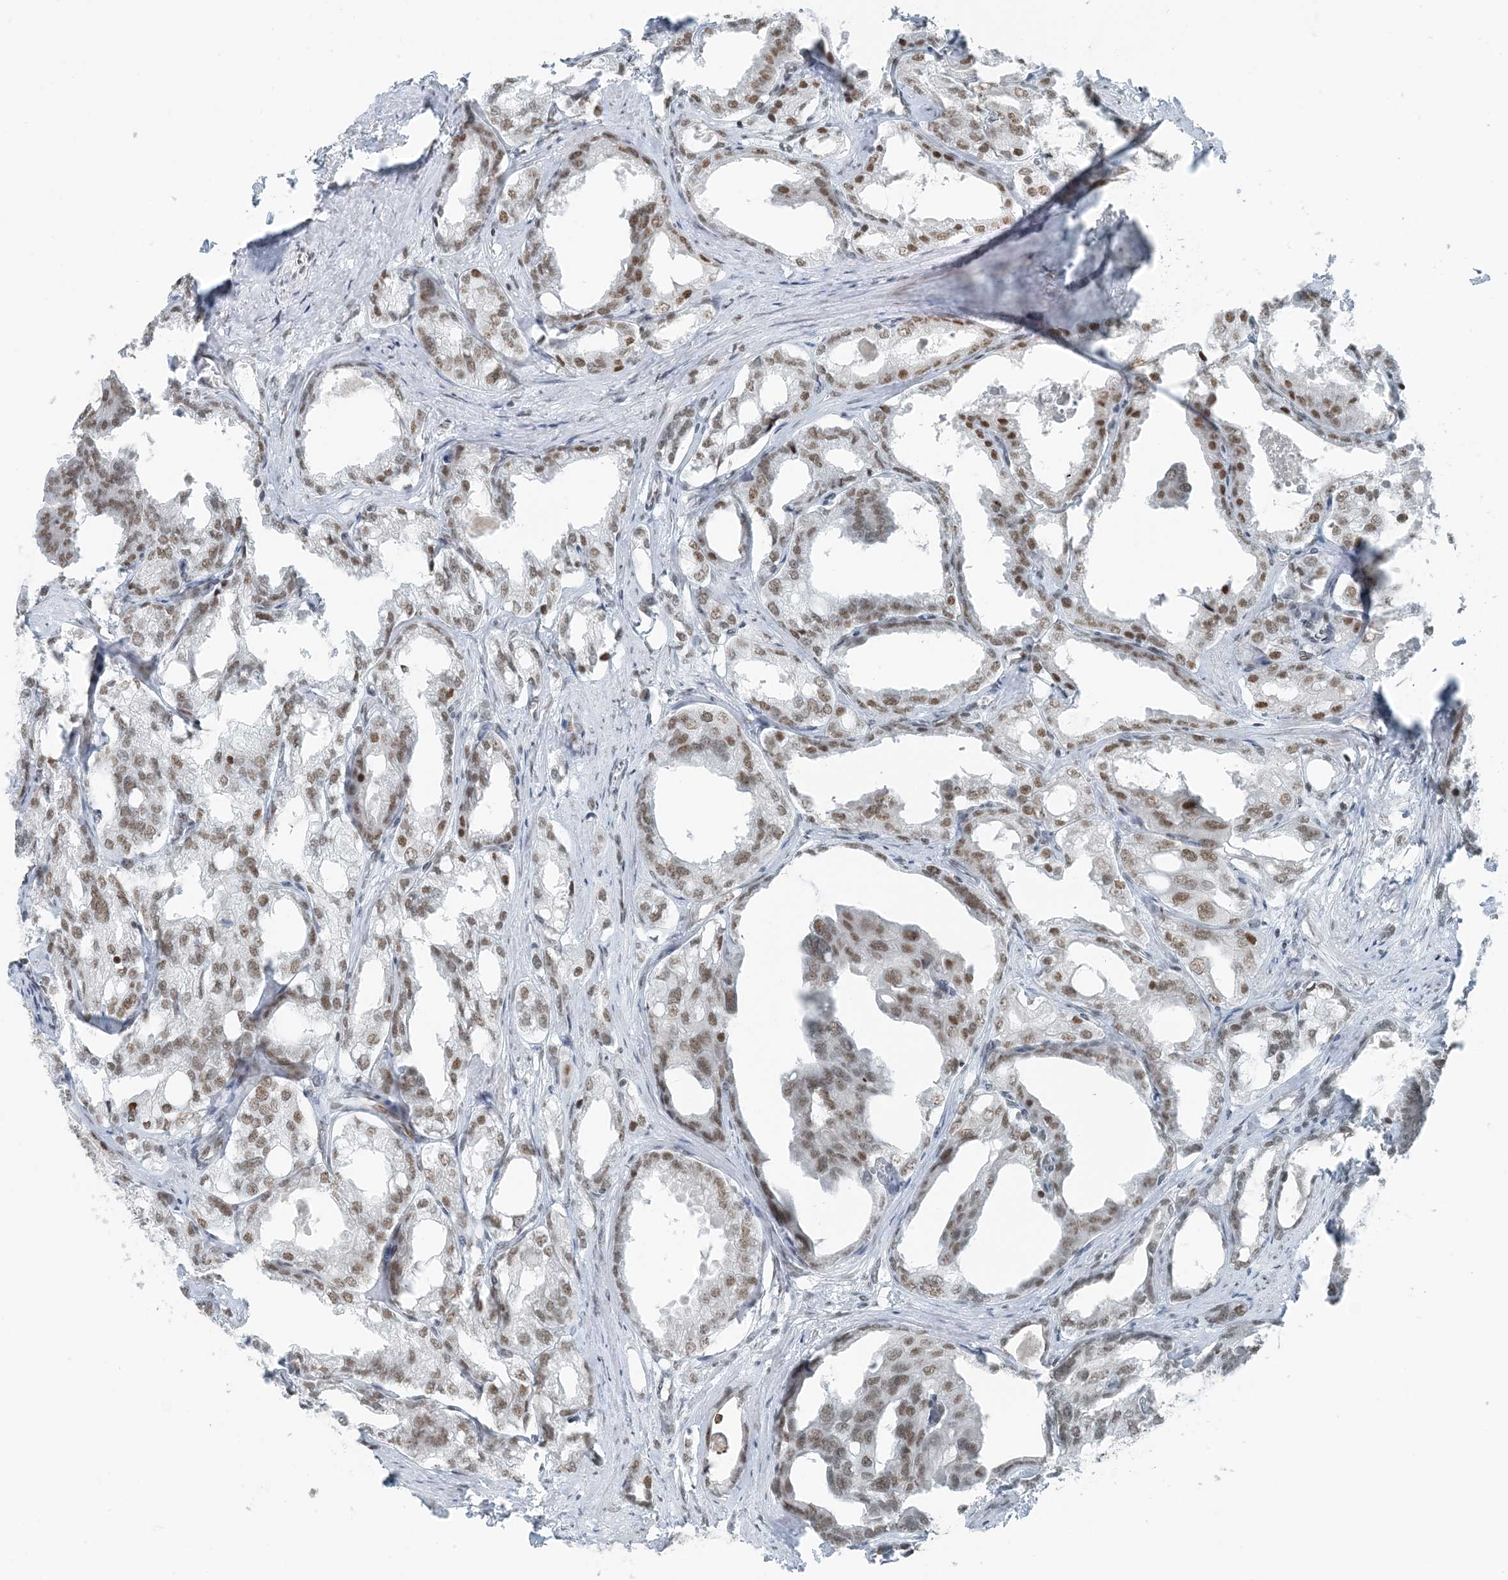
{"staining": {"intensity": "moderate", "quantity": ">75%", "location": "nuclear"}, "tissue": "prostate cancer", "cell_type": "Tumor cells", "image_type": "cancer", "snomed": [{"axis": "morphology", "description": "Adenocarcinoma, High grade"}, {"axis": "topography", "description": "Prostate"}], "caption": "Approximately >75% of tumor cells in human prostate cancer exhibit moderate nuclear protein expression as visualized by brown immunohistochemical staining.", "gene": "ZNF500", "patient": {"sex": "male", "age": 50}}